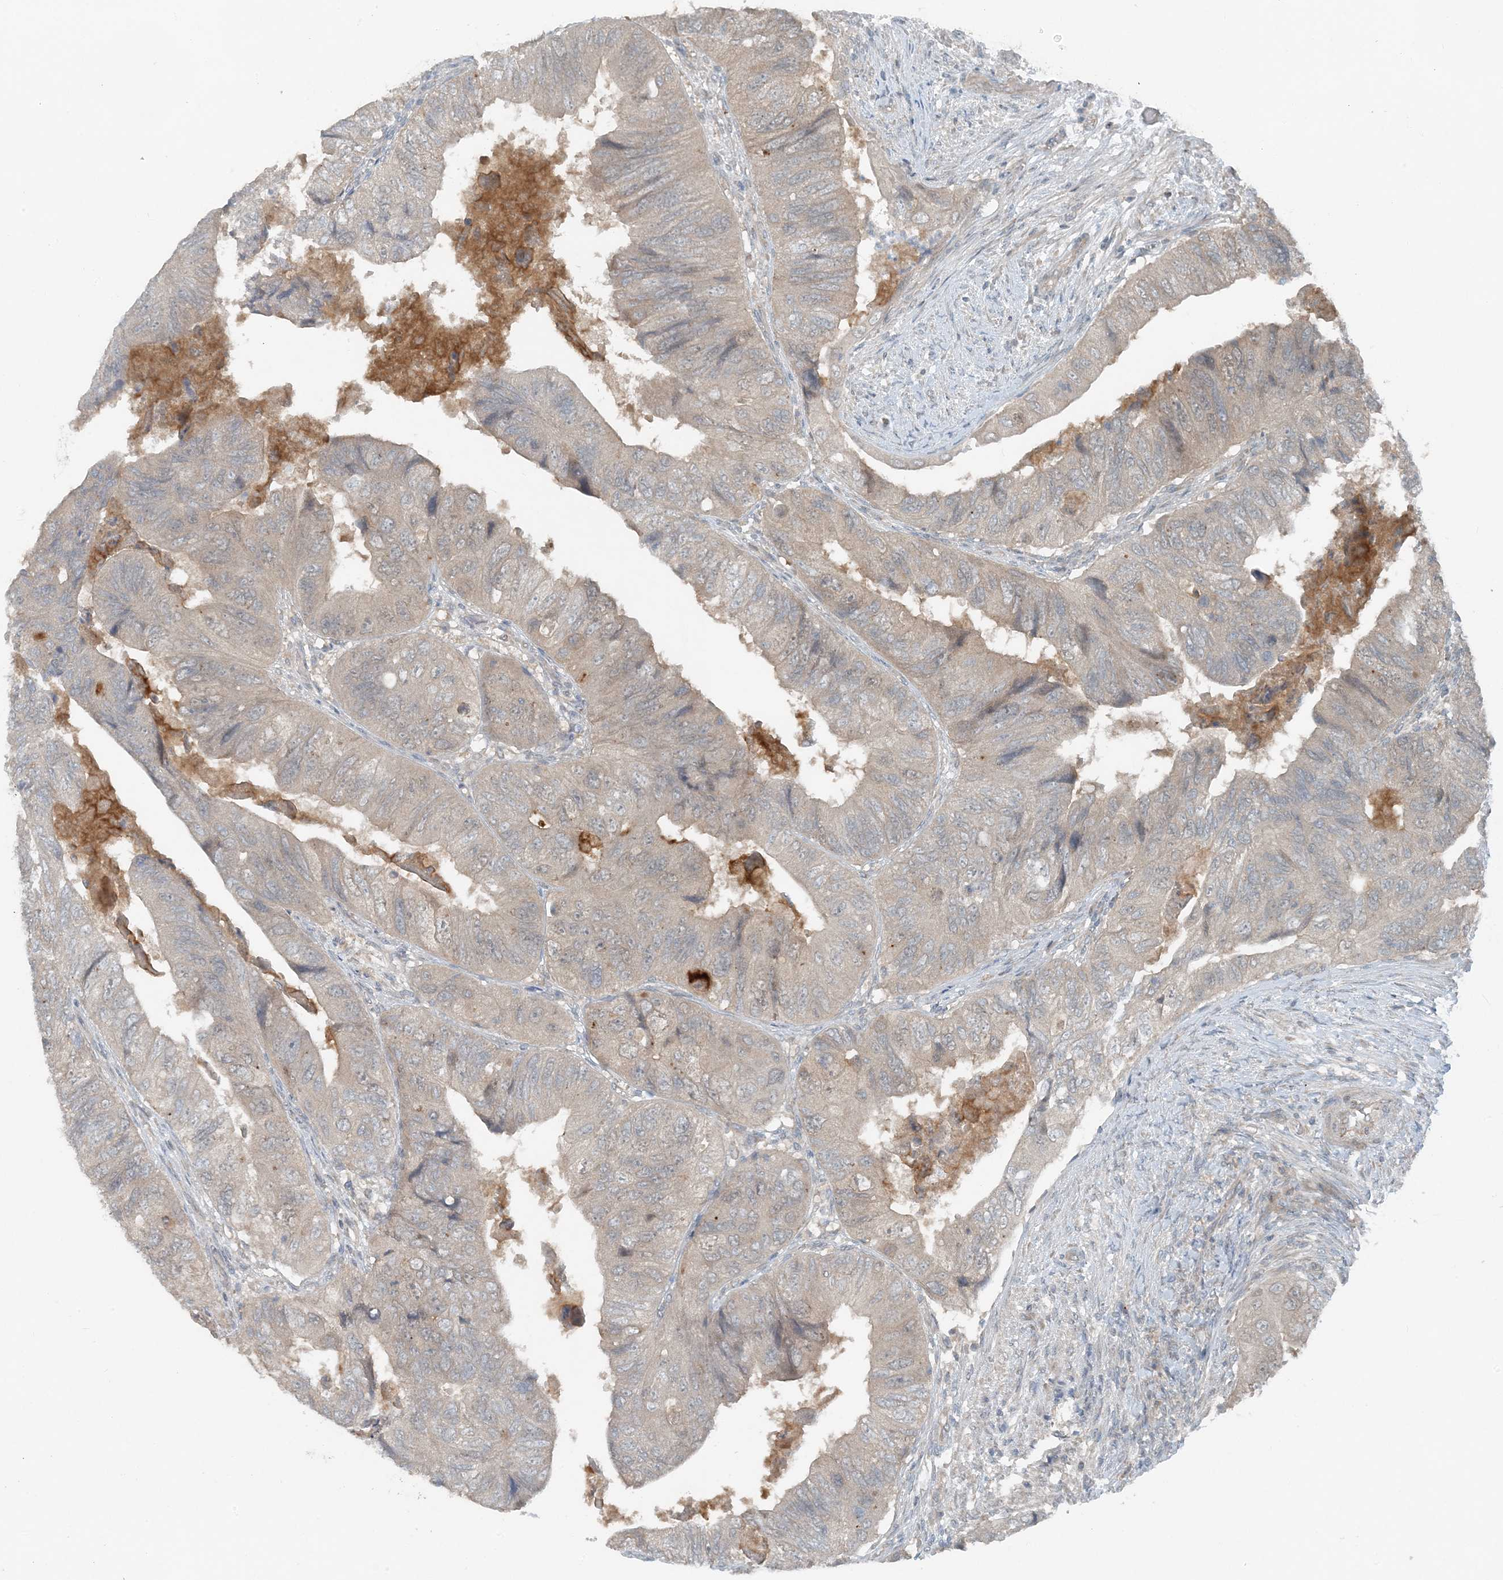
{"staining": {"intensity": "weak", "quantity": "25%-75%", "location": "cytoplasmic/membranous"}, "tissue": "colorectal cancer", "cell_type": "Tumor cells", "image_type": "cancer", "snomed": [{"axis": "morphology", "description": "Adenocarcinoma, NOS"}, {"axis": "topography", "description": "Rectum"}], "caption": "Approximately 25%-75% of tumor cells in human colorectal cancer show weak cytoplasmic/membranous protein expression as visualized by brown immunohistochemical staining.", "gene": "MITD1", "patient": {"sex": "male", "age": 63}}